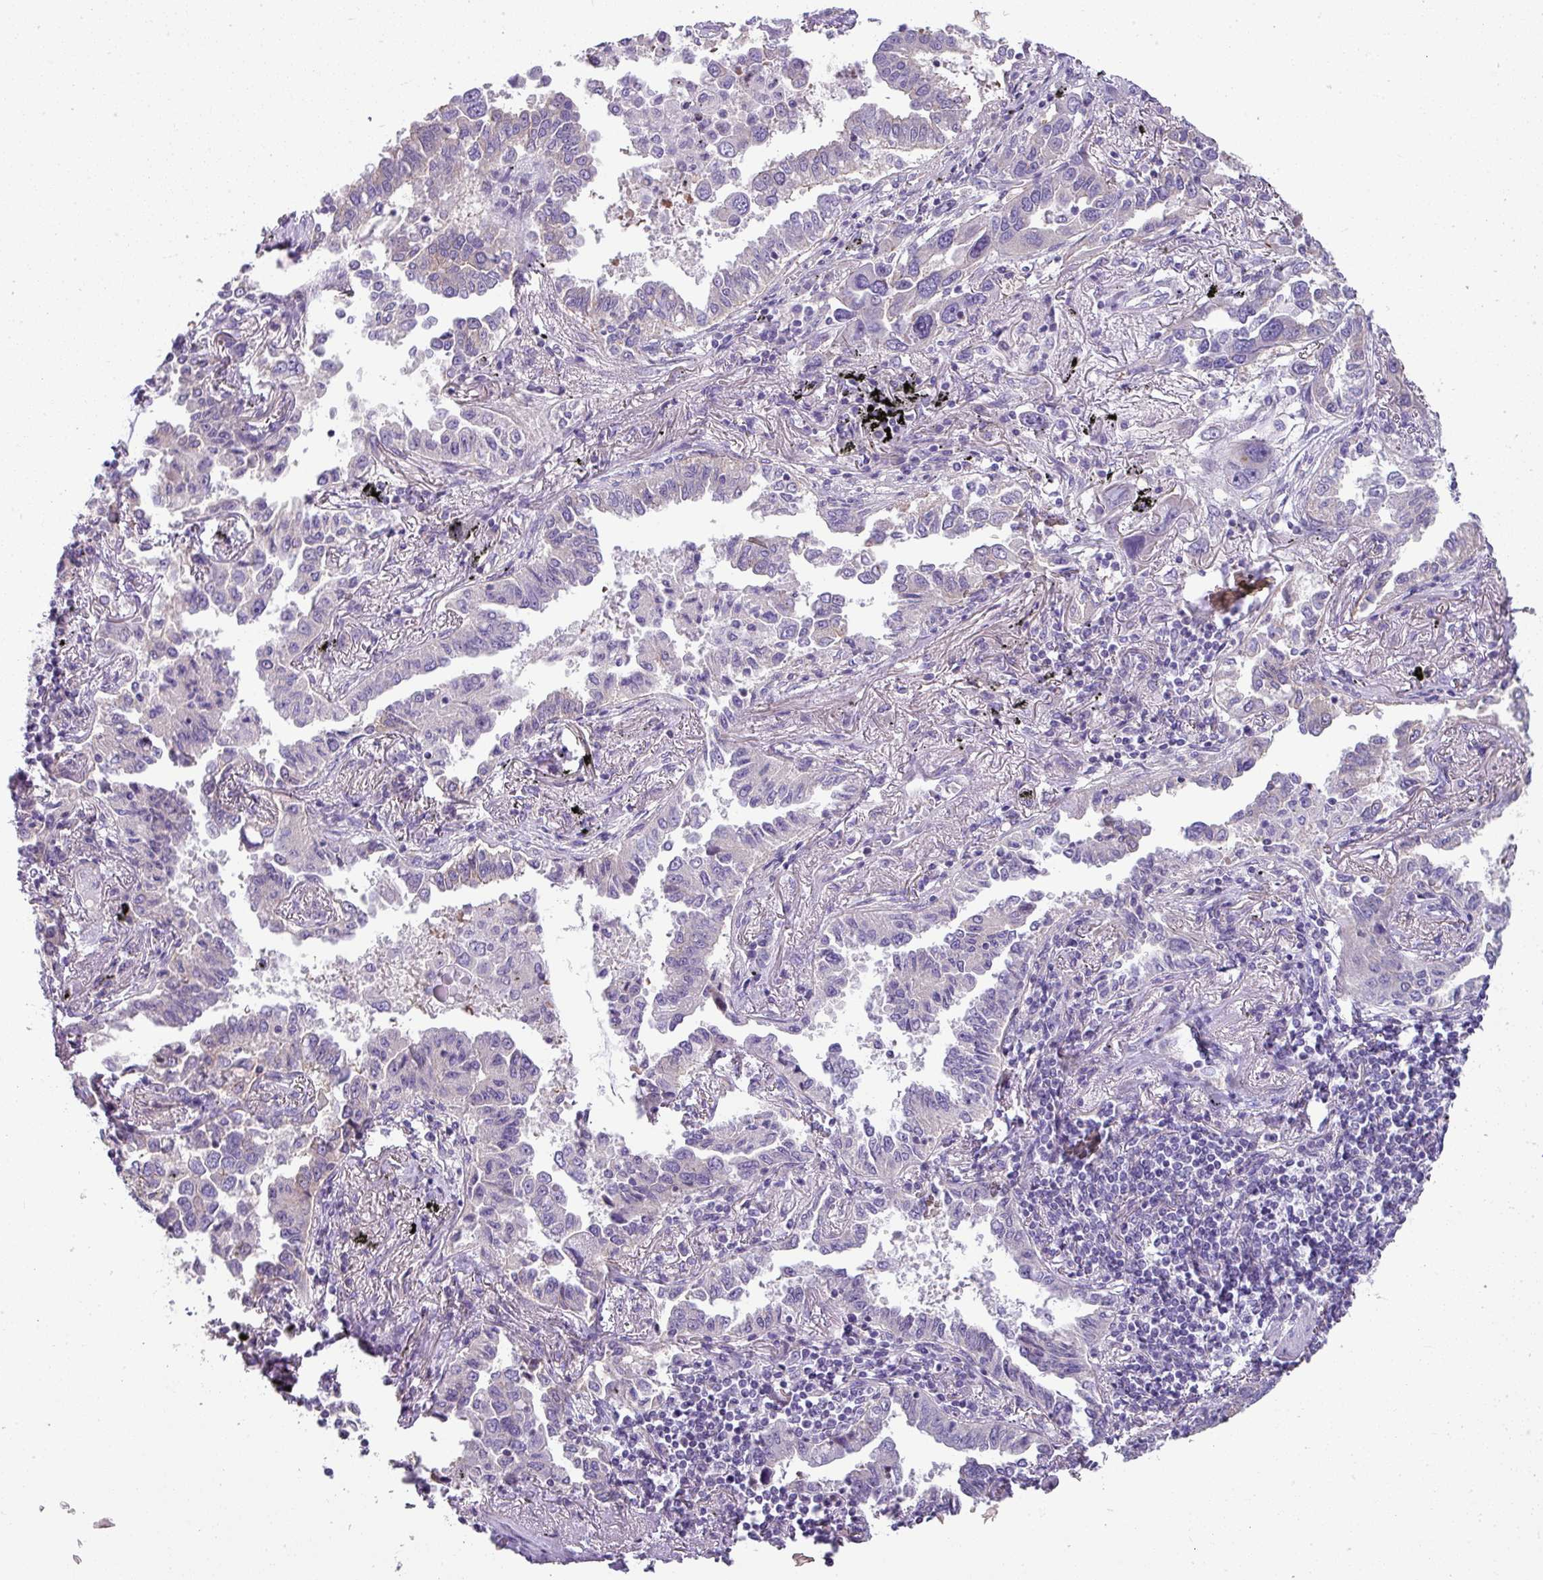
{"staining": {"intensity": "negative", "quantity": "none", "location": "none"}, "tissue": "lung cancer", "cell_type": "Tumor cells", "image_type": "cancer", "snomed": [{"axis": "morphology", "description": "Adenocarcinoma, NOS"}, {"axis": "topography", "description": "Lung"}], "caption": "Adenocarcinoma (lung) was stained to show a protein in brown. There is no significant expression in tumor cells.", "gene": "PALS2", "patient": {"sex": "male", "age": 67}}